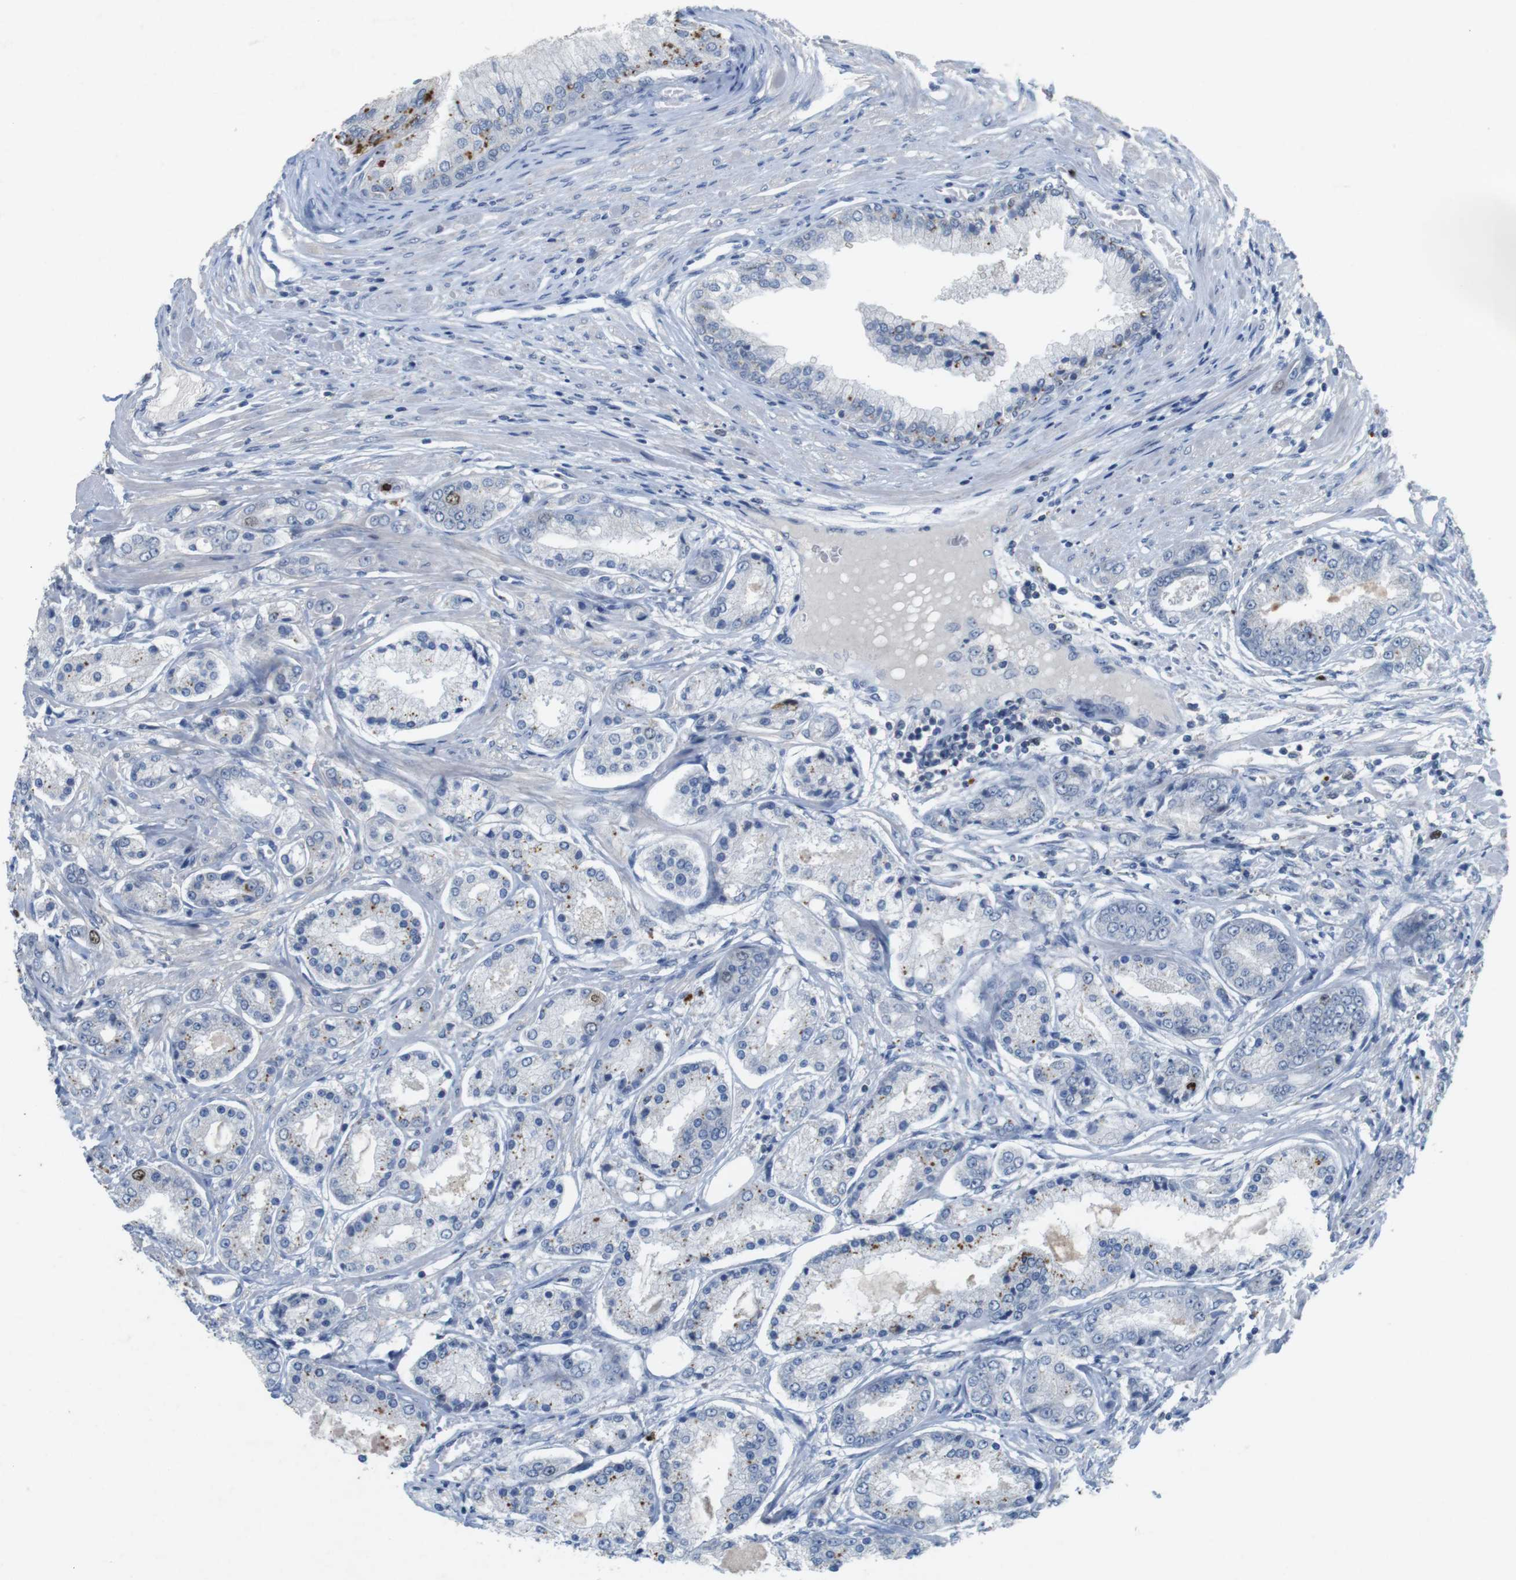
{"staining": {"intensity": "strong", "quantity": "<25%", "location": "cytoplasmic/membranous"}, "tissue": "prostate cancer", "cell_type": "Tumor cells", "image_type": "cancer", "snomed": [{"axis": "morphology", "description": "Adenocarcinoma, High grade"}, {"axis": "topography", "description": "Prostate"}], "caption": "The photomicrograph demonstrates immunohistochemical staining of adenocarcinoma (high-grade) (prostate). There is strong cytoplasmic/membranous expression is seen in approximately <25% of tumor cells.", "gene": "KPNA2", "patient": {"sex": "male", "age": 59}}